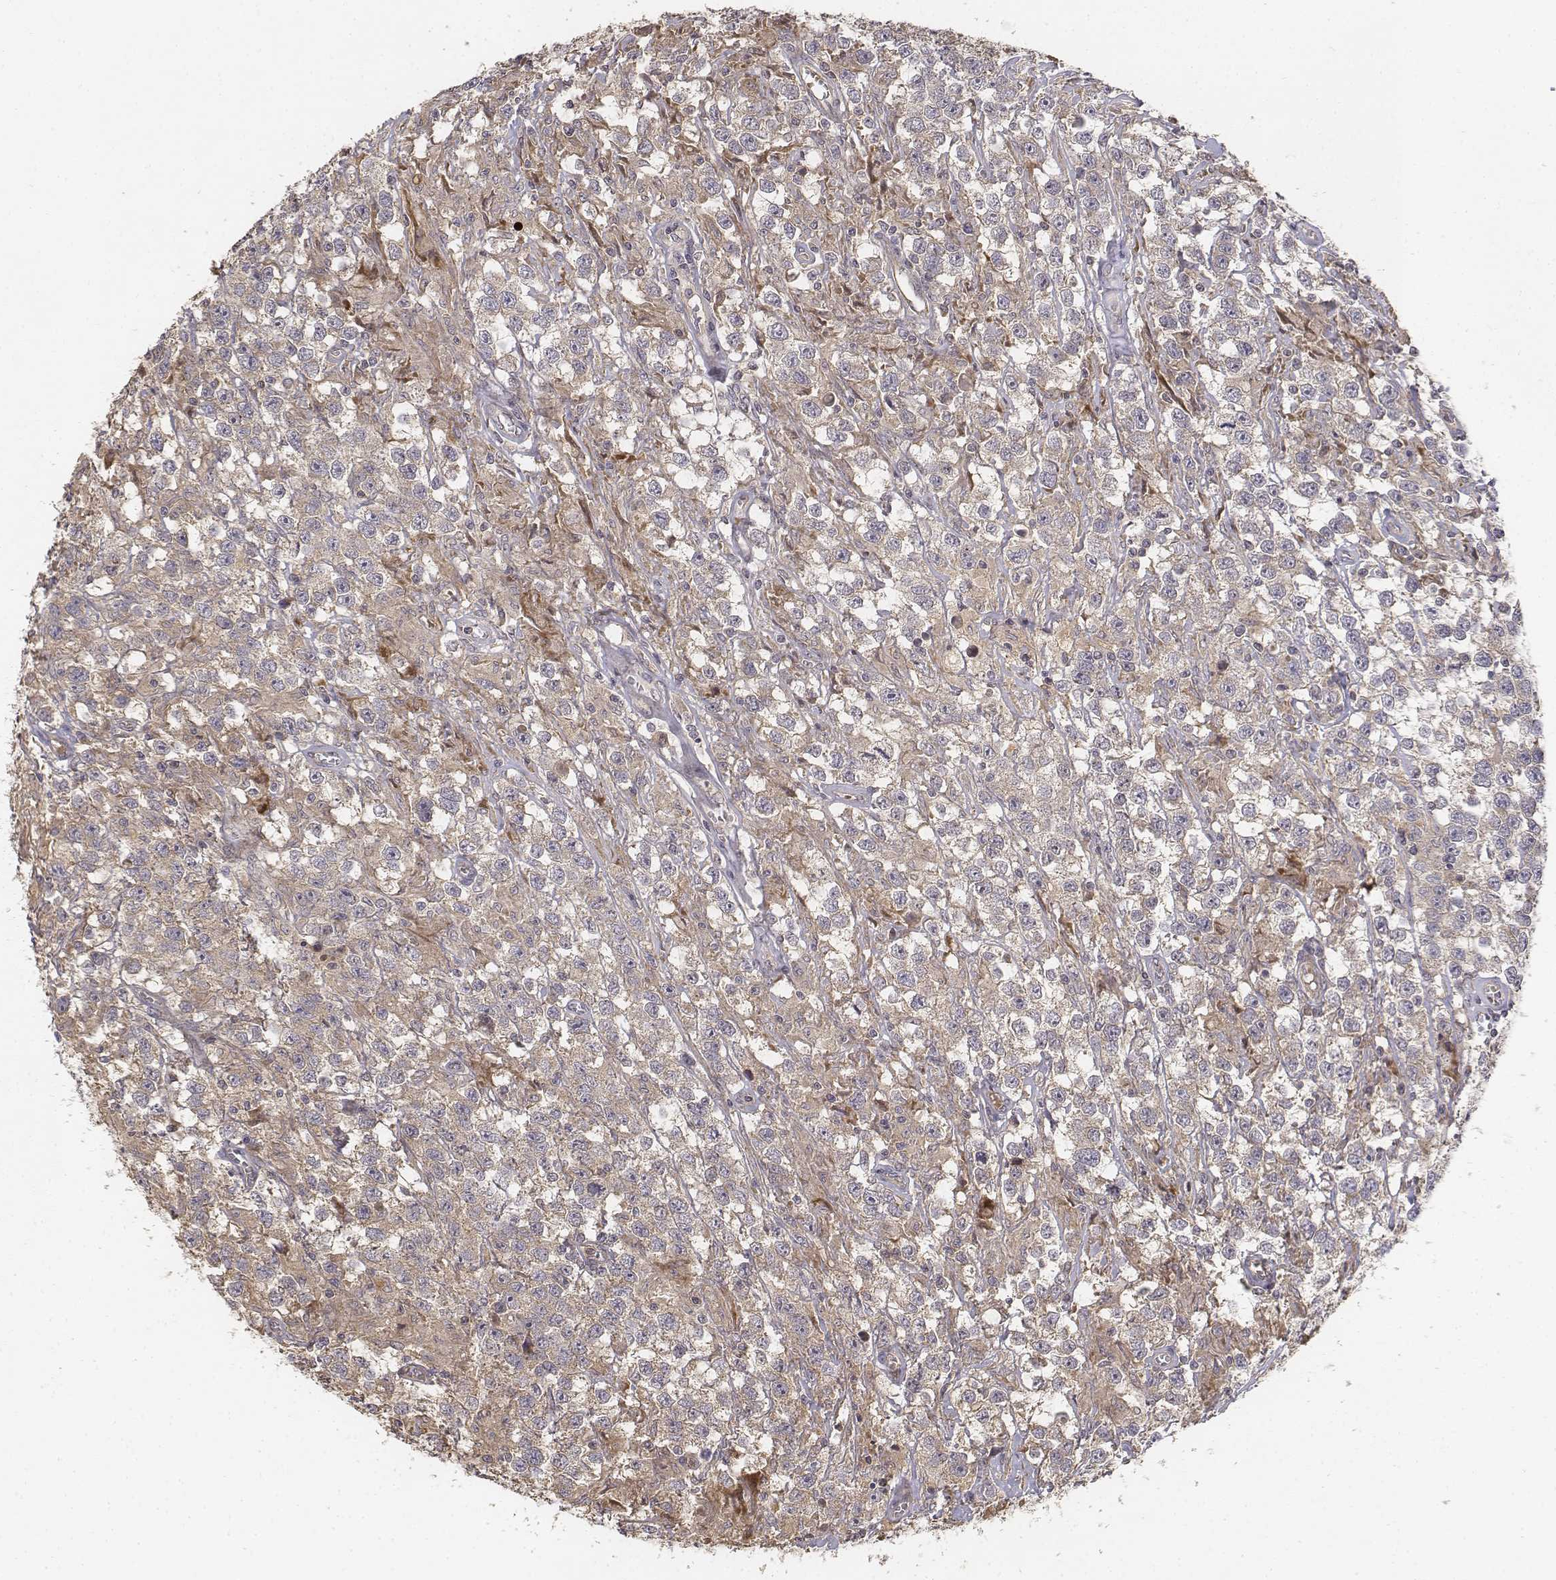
{"staining": {"intensity": "weak", "quantity": ">75%", "location": "cytoplasmic/membranous"}, "tissue": "testis cancer", "cell_type": "Tumor cells", "image_type": "cancer", "snomed": [{"axis": "morphology", "description": "Seminoma, NOS"}, {"axis": "topography", "description": "Testis"}], "caption": "An image showing weak cytoplasmic/membranous positivity in approximately >75% of tumor cells in testis cancer (seminoma), as visualized by brown immunohistochemical staining.", "gene": "FBXO21", "patient": {"sex": "male", "age": 43}}